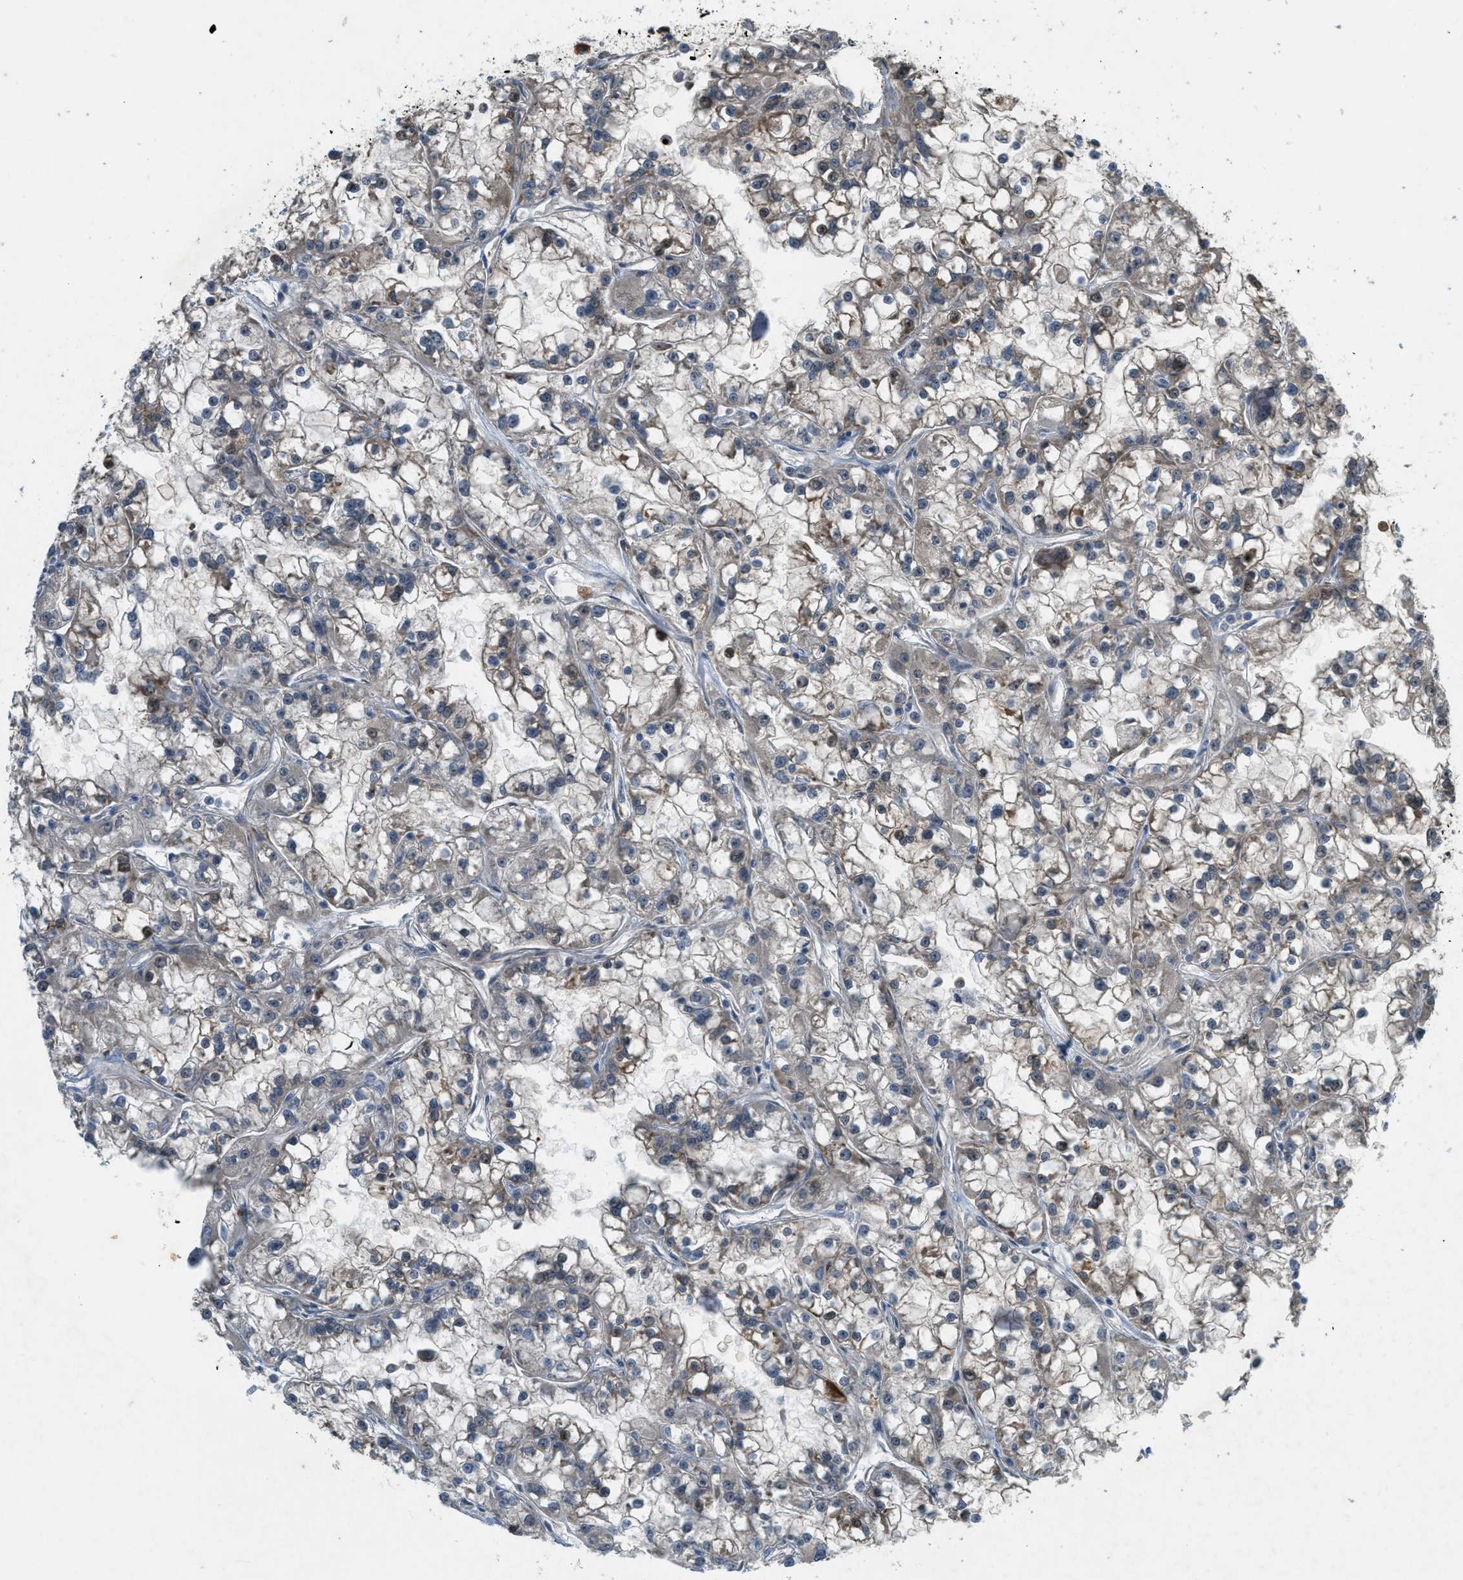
{"staining": {"intensity": "negative", "quantity": "none", "location": "none"}, "tissue": "renal cancer", "cell_type": "Tumor cells", "image_type": "cancer", "snomed": [{"axis": "morphology", "description": "Adenocarcinoma, NOS"}, {"axis": "topography", "description": "Kidney"}], "caption": "There is no significant expression in tumor cells of renal cancer (adenocarcinoma).", "gene": "PDCL3", "patient": {"sex": "female", "age": 52}}